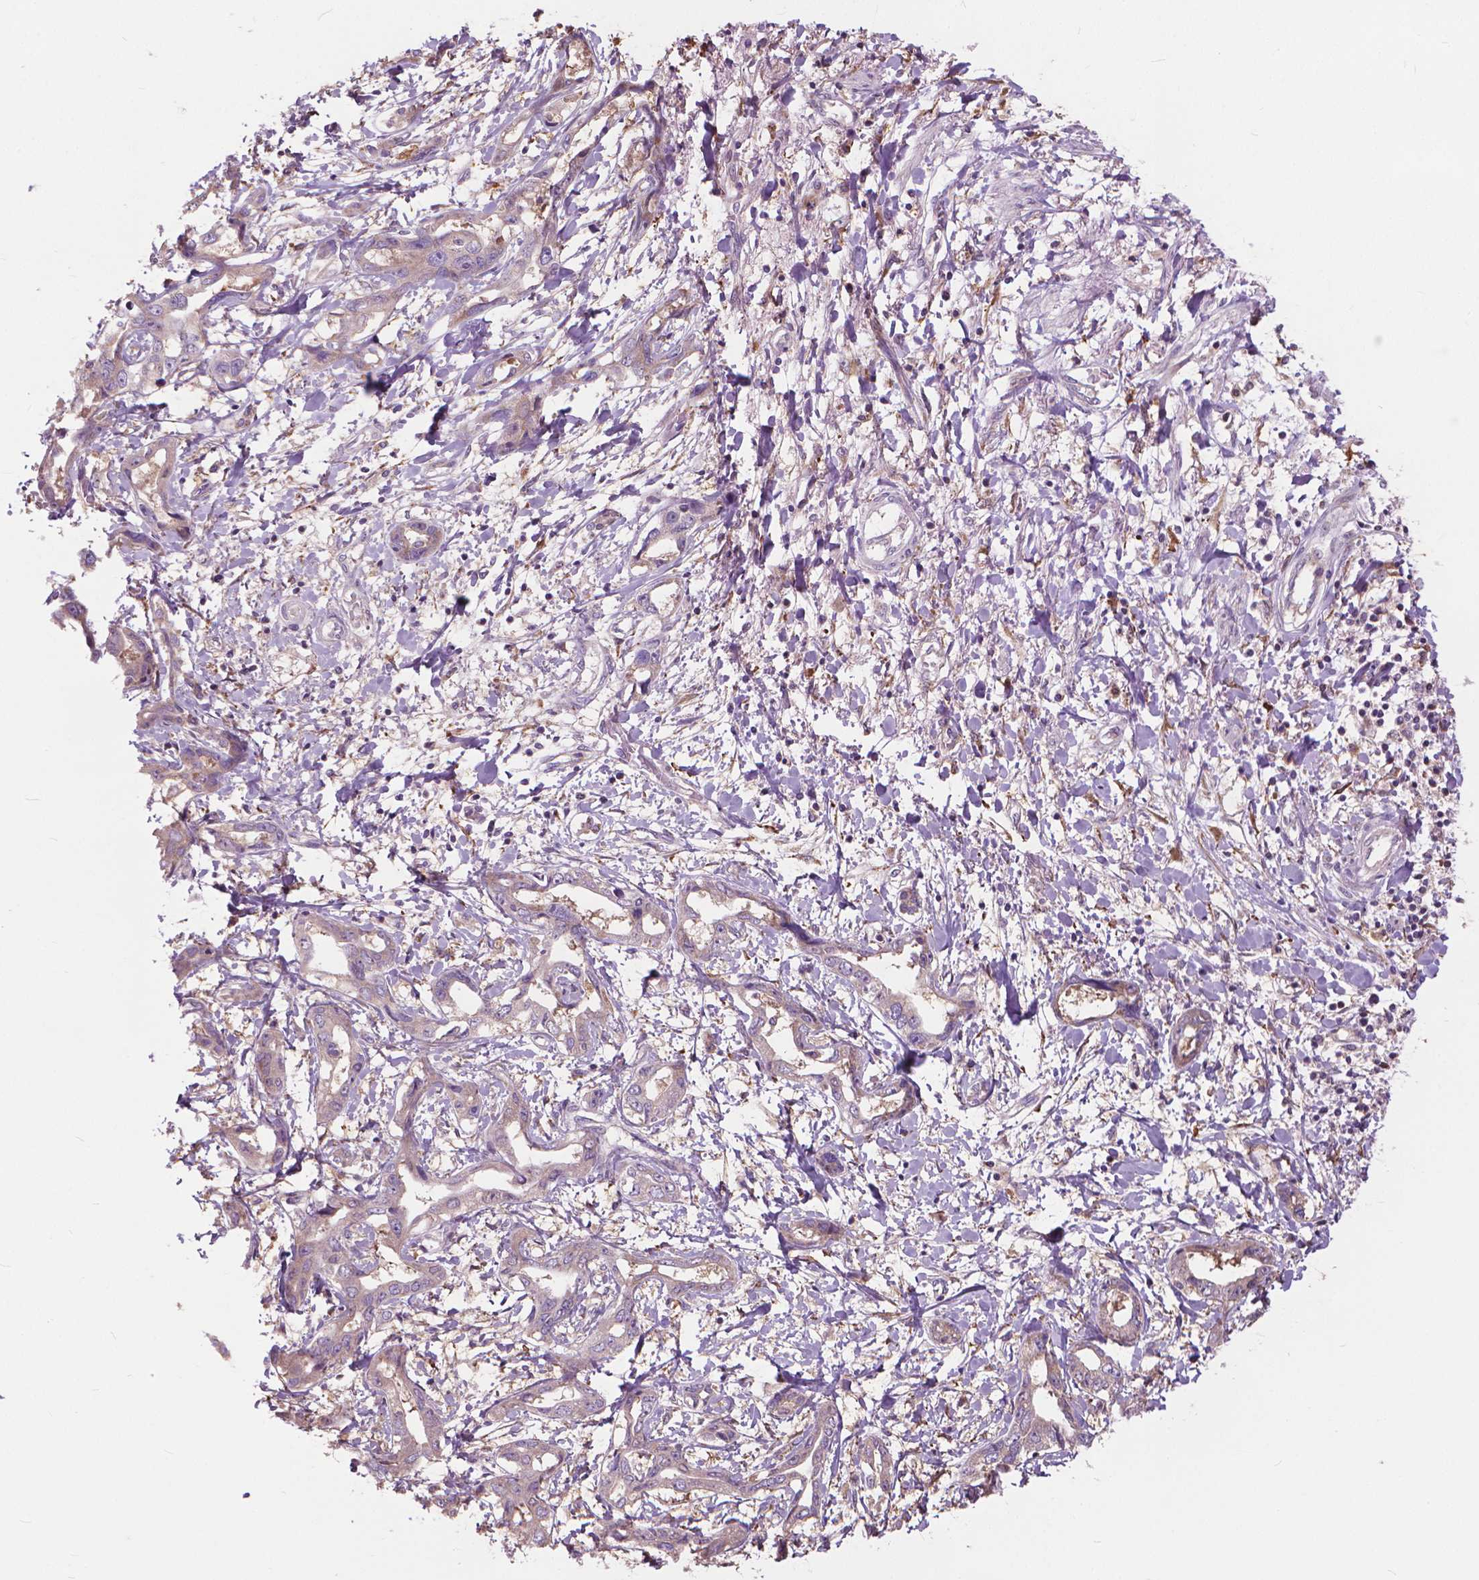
{"staining": {"intensity": "negative", "quantity": "none", "location": "none"}, "tissue": "liver cancer", "cell_type": "Tumor cells", "image_type": "cancer", "snomed": [{"axis": "morphology", "description": "Cholangiocarcinoma"}, {"axis": "topography", "description": "Liver"}], "caption": "A high-resolution photomicrograph shows immunohistochemistry (IHC) staining of cholangiocarcinoma (liver), which demonstrates no significant staining in tumor cells.", "gene": "NUDT1", "patient": {"sex": "male", "age": 59}}